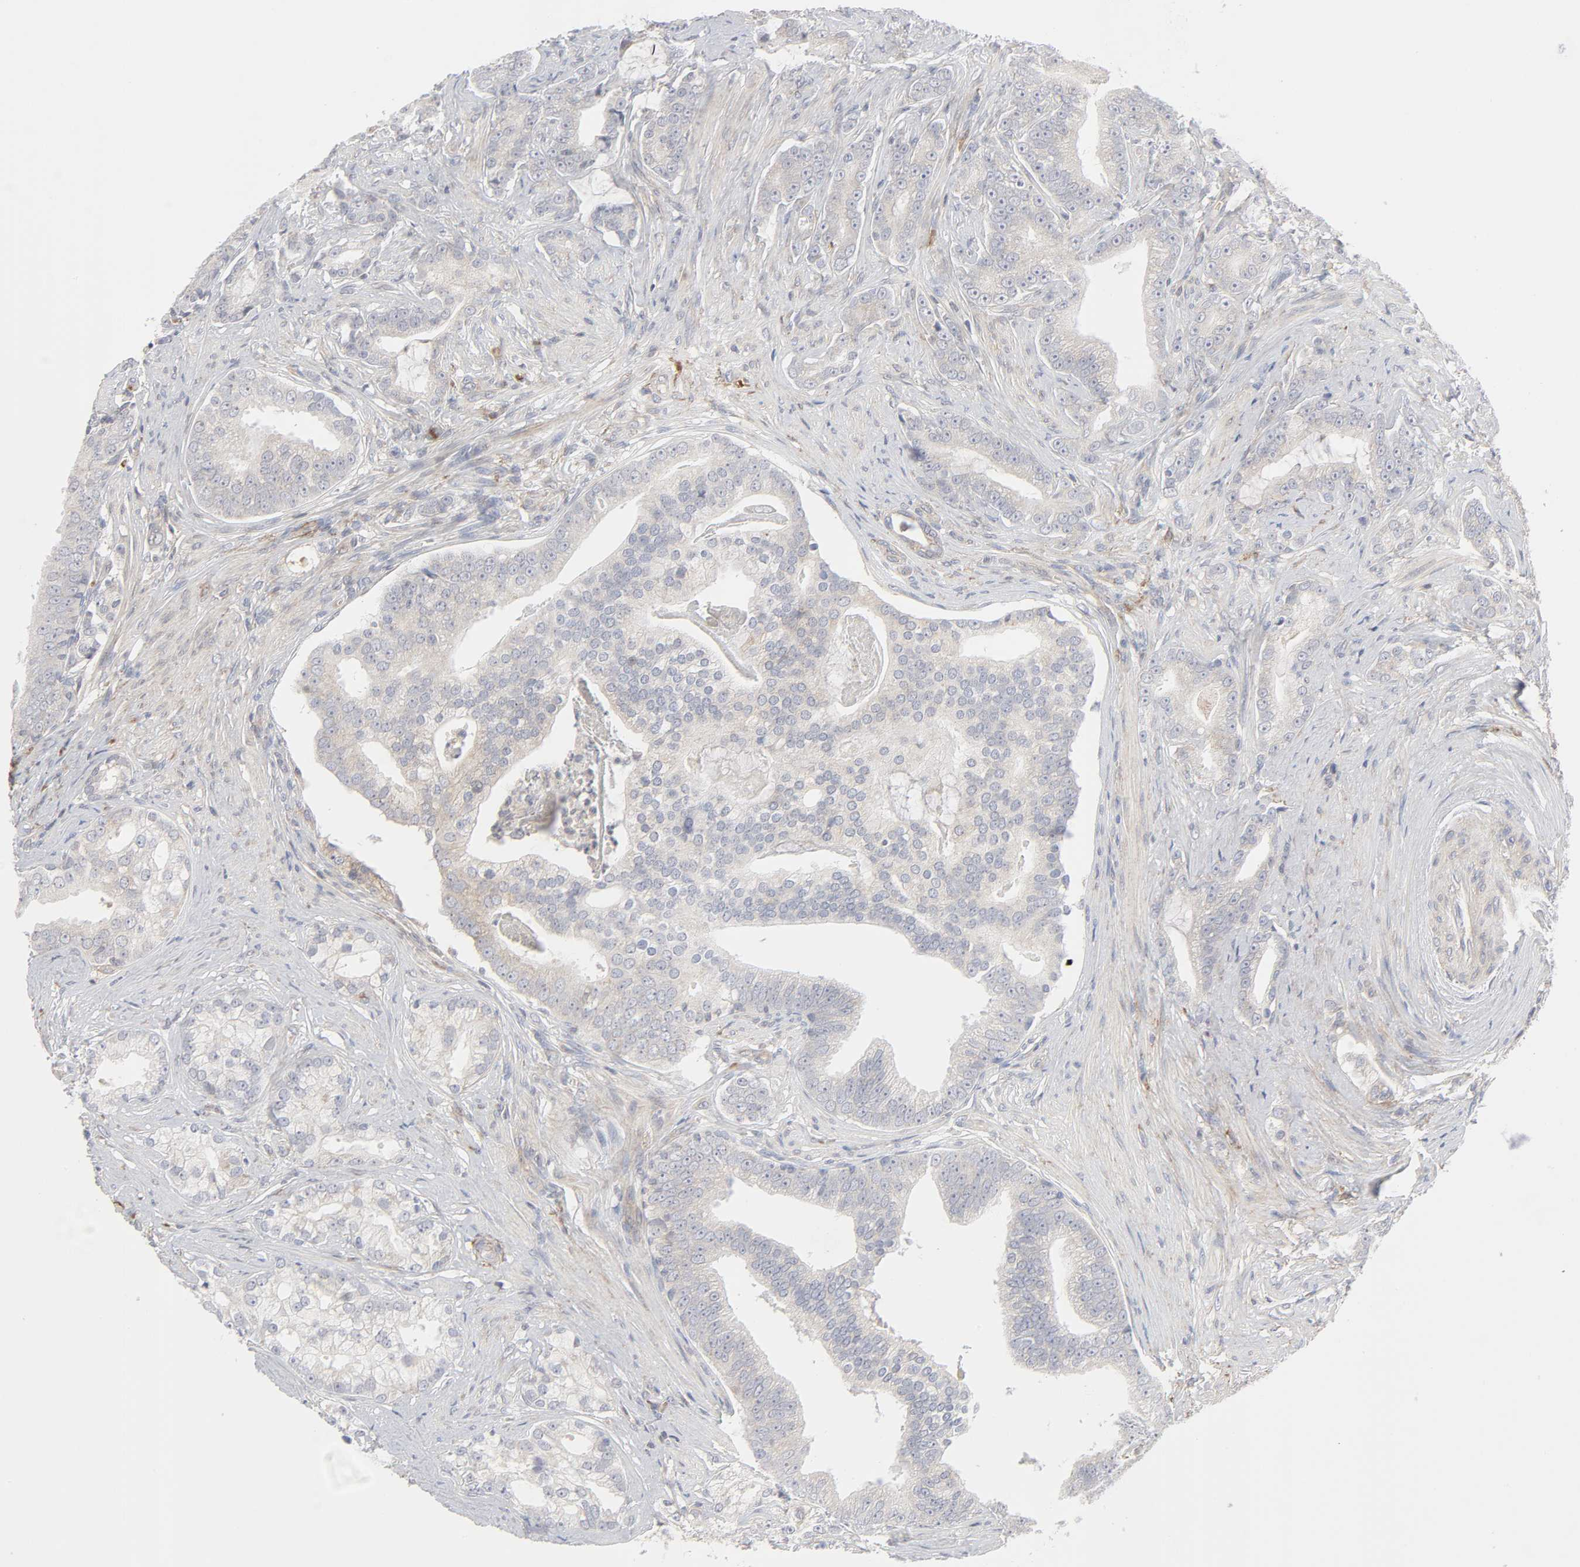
{"staining": {"intensity": "weak", "quantity": "25%-75%", "location": "cytoplasmic/membranous"}, "tissue": "prostate cancer", "cell_type": "Tumor cells", "image_type": "cancer", "snomed": [{"axis": "morphology", "description": "Adenocarcinoma, Low grade"}, {"axis": "topography", "description": "Prostate"}], "caption": "Immunohistochemical staining of human prostate cancer reveals low levels of weak cytoplasmic/membranous expression in approximately 25%-75% of tumor cells.", "gene": "IL4R", "patient": {"sex": "male", "age": 58}}